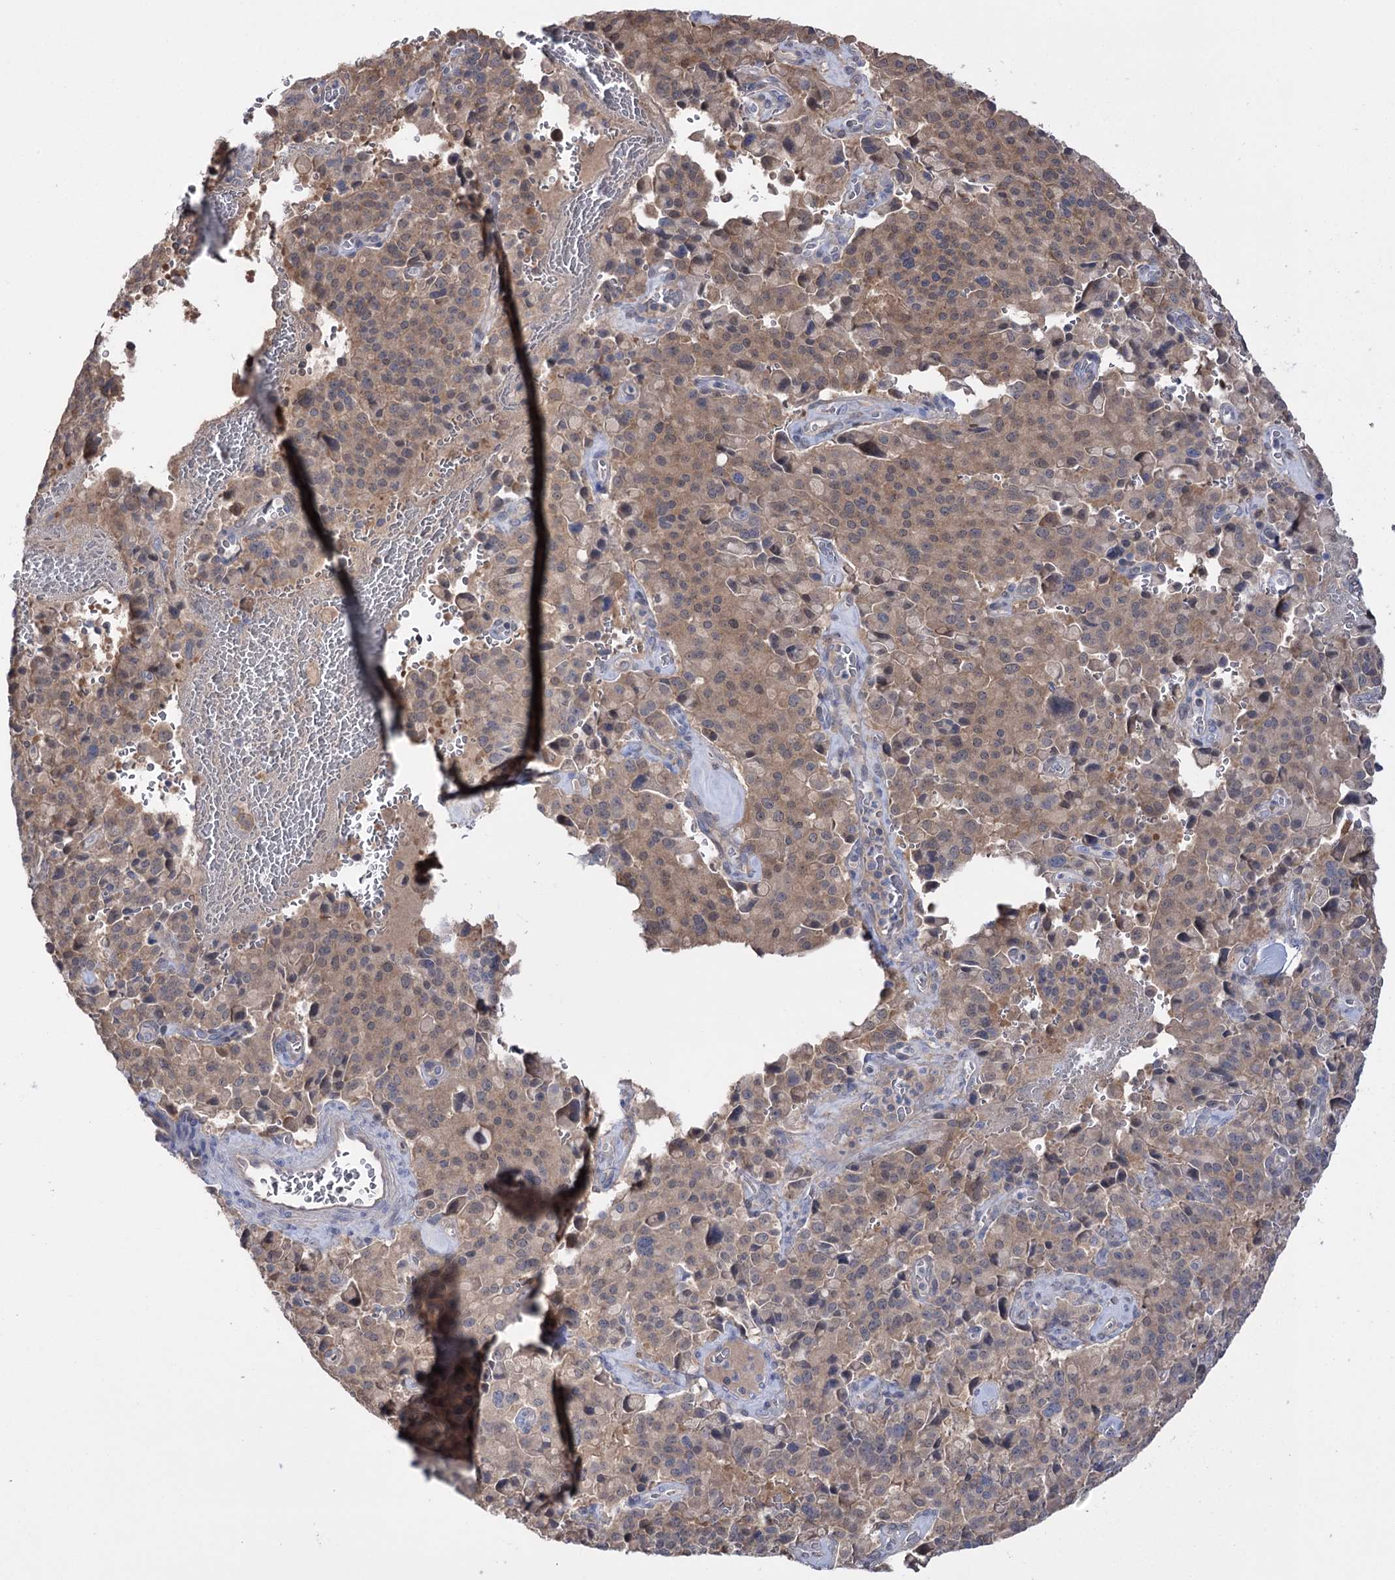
{"staining": {"intensity": "moderate", "quantity": ">75%", "location": "cytoplasmic/membranous"}, "tissue": "pancreatic cancer", "cell_type": "Tumor cells", "image_type": "cancer", "snomed": [{"axis": "morphology", "description": "Adenocarcinoma, NOS"}, {"axis": "topography", "description": "Pancreas"}], "caption": "Immunohistochemistry (DAB) staining of human pancreatic adenocarcinoma demonstrates moderate cytoplasmic/membranous protein positivity in about >75% of tumor cells.", "gene": "PTER", "patient": {"sex": "male", "age": 65}}